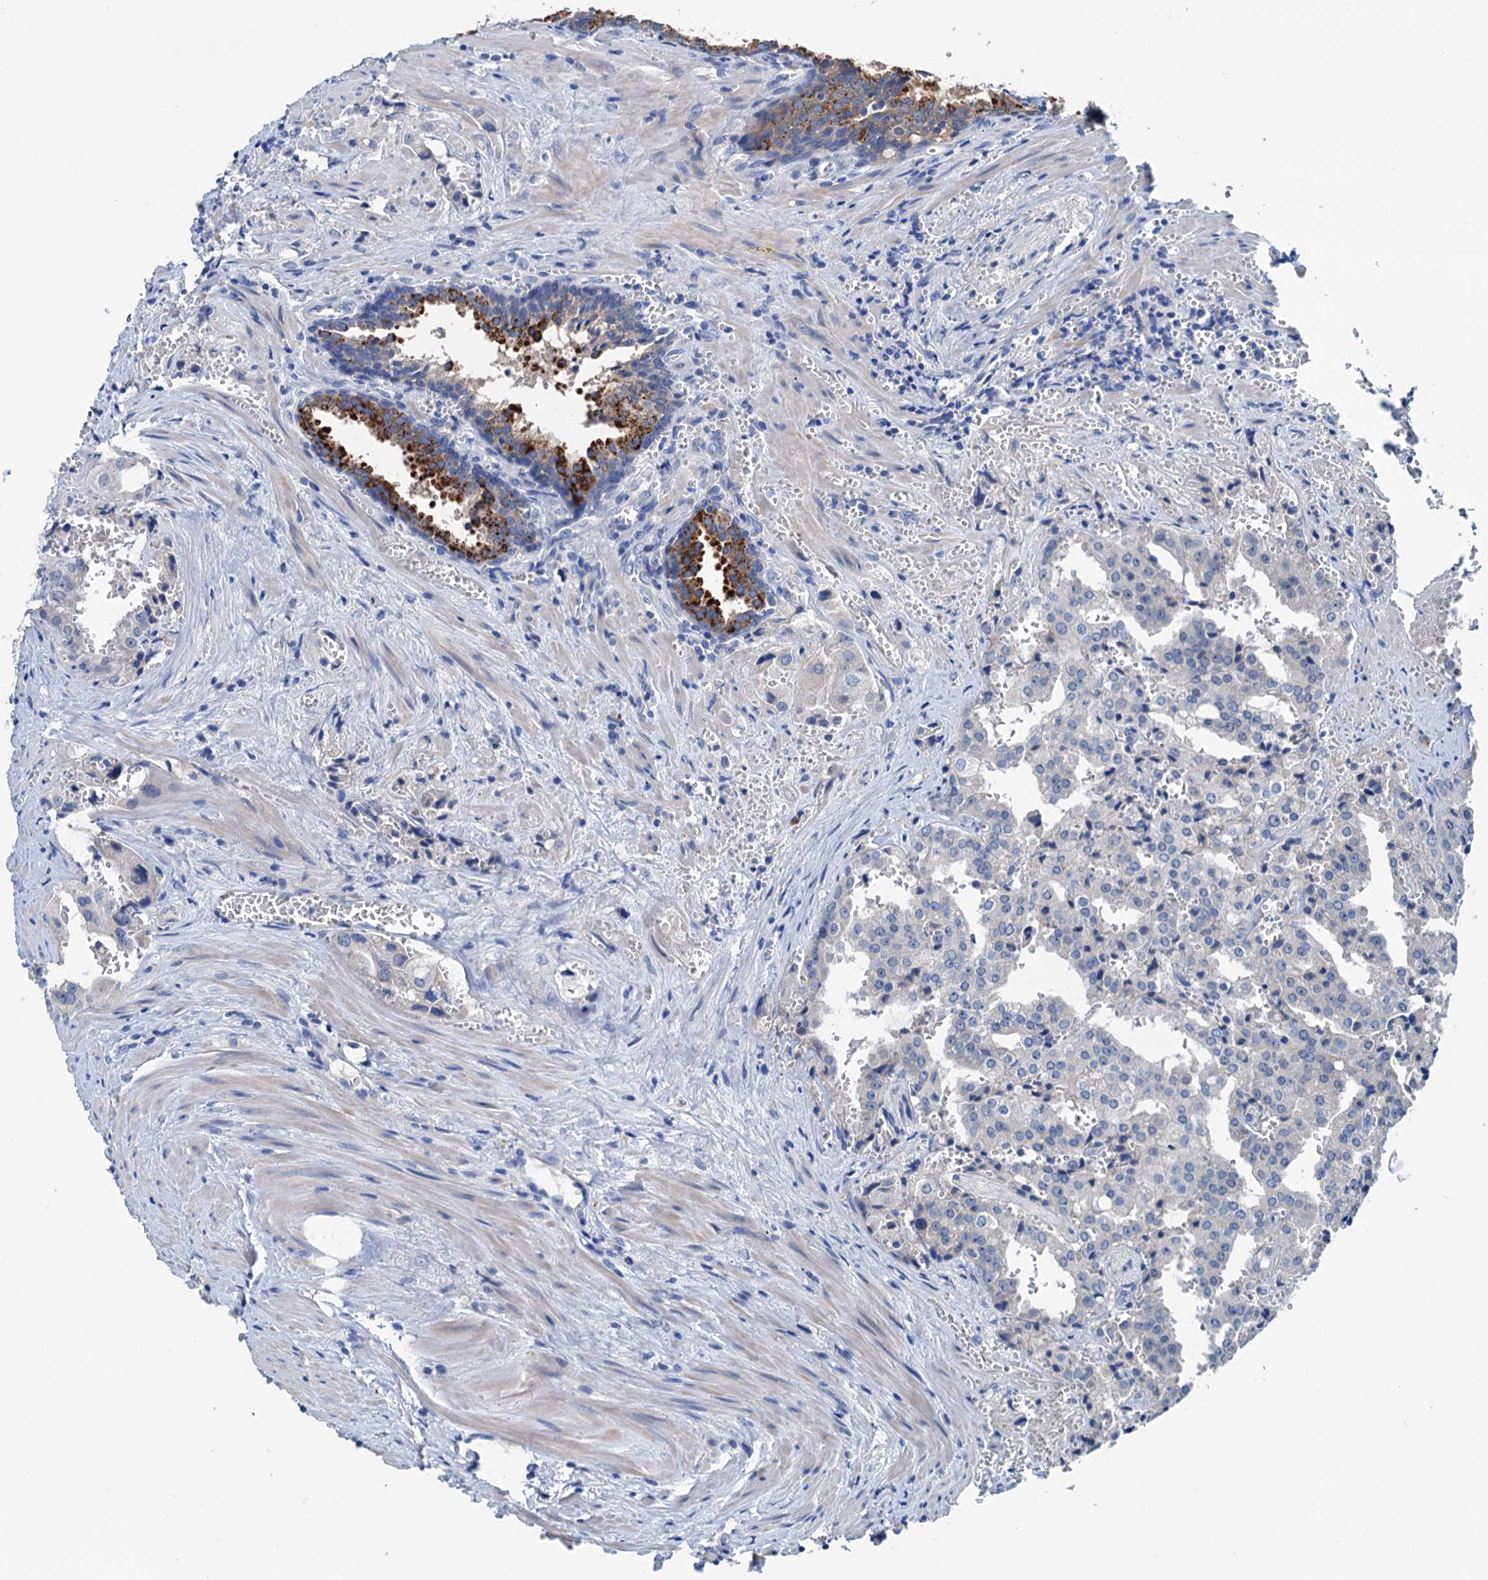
{"staining": {"intensity": "negative", "quantity": "none", "location": "none"}, "tissue": "prostate cancer", "cell_type": "Tumor cells", "image_type": "cancer", "snomed": [{"axis": "morphology", "description": "Adenocarcinoma, High grade"}, {"axis": "topography", "description": "Prostate"}], "caption": "DAB immunohistochemical staining of human prostate cancer (high-grade adenocarcinoma) demonstrates no significant expression in tumor cells.", "gene": "KNDC1", "patient": {"sex": "male", "age": 68}}